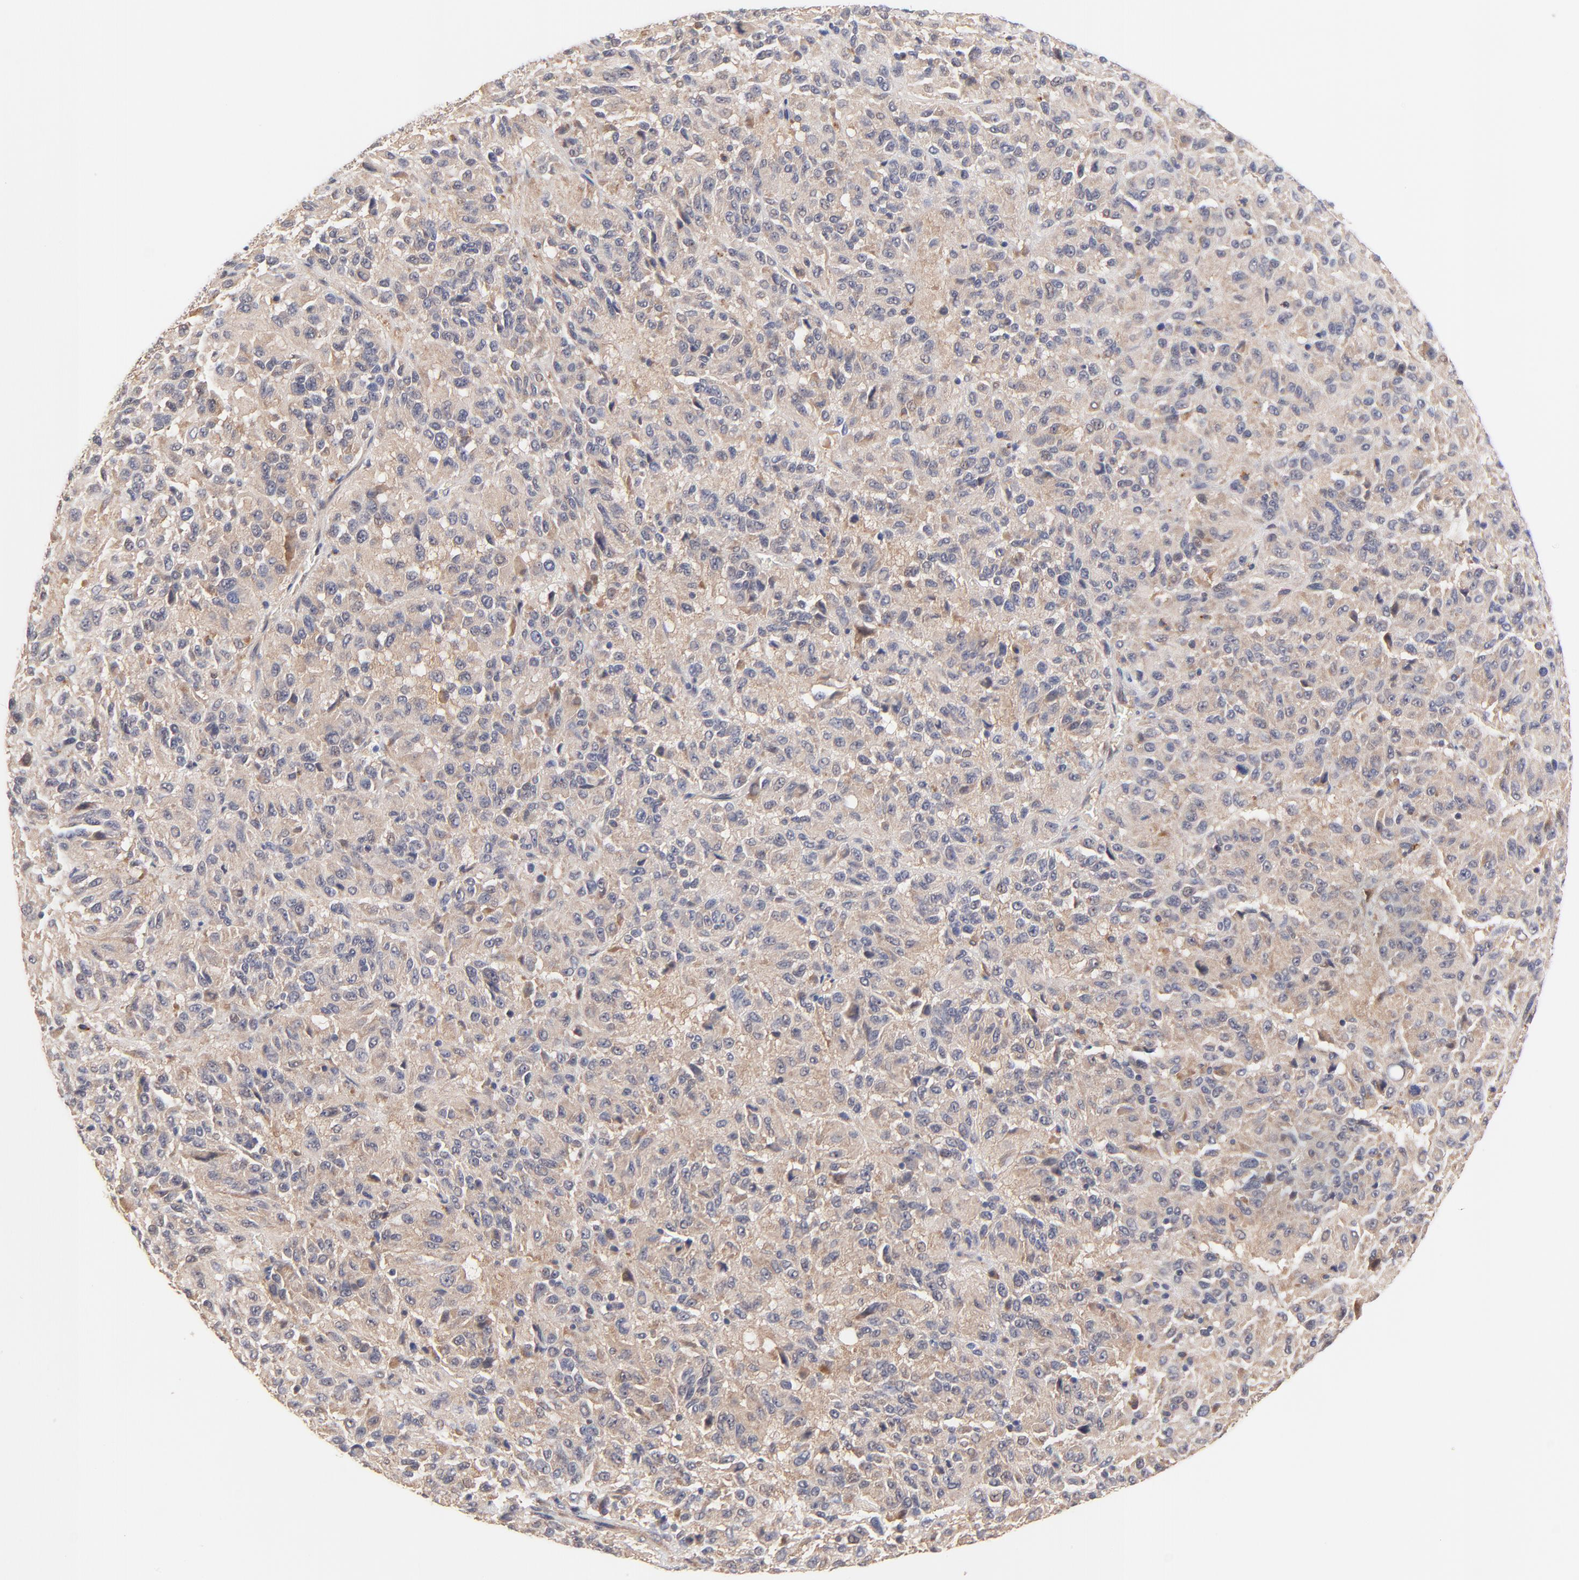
{"staining": {"intensity": "weak", "quantity": "25%-75%", "location": "cytoplasmic/membranous"}, "tissue": "melanoma", "cell_type": "Tumor cells", "image_type": "cancer", "snomed": [{"axis": "morphology", "description": "Malignant melanoma, Metastatic site"}, {"axis": "topography", "description": "Lung"}], "caption": "Weak cytoplasmic/membranous positivity is seen in about 25%-75% of tumor cells in melanoma.", "gene": "TXNL1", "patient": {"sex": "male", "age": 64}}